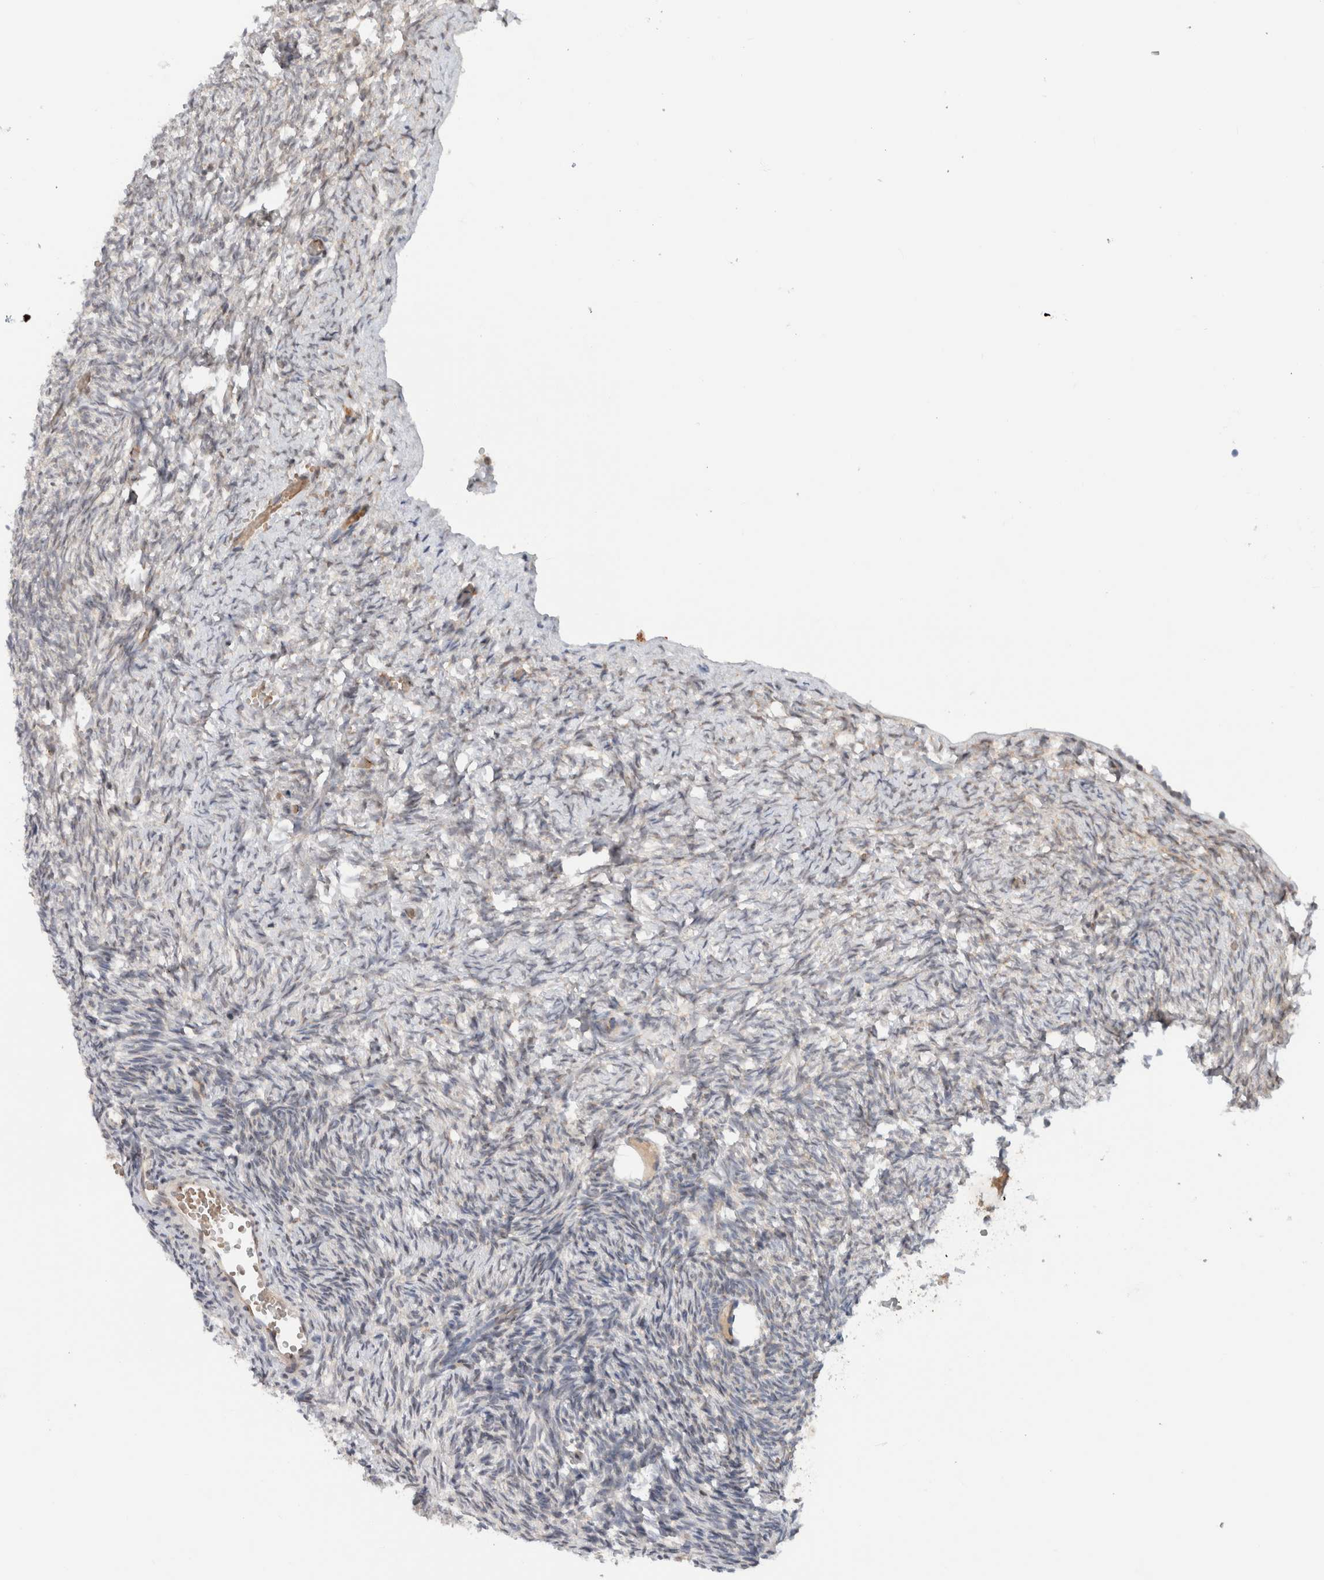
{"staining": {"intensity": "negative", "quantity": "none", "location": "none"}, "tissue": "ovary", "cell_type": "Follicle cells", "image_type": "normal", "snomed": [{"axis": "morphology", "description": "Normal tissue, NOS"}, {"axis": "topography", "description": "Ovary"}], "caption": "IHC of normal ovary displays no staining in follicle cells. The staining was performed using DAB (3,3'-diaminobenzidine) to visualize the protein expression in brown, while the nuclei were stained in blue with hematoxylin (Magnification: 20x).", "gene": "CMC2", "patient": {"sex": "female", "age": 34}}